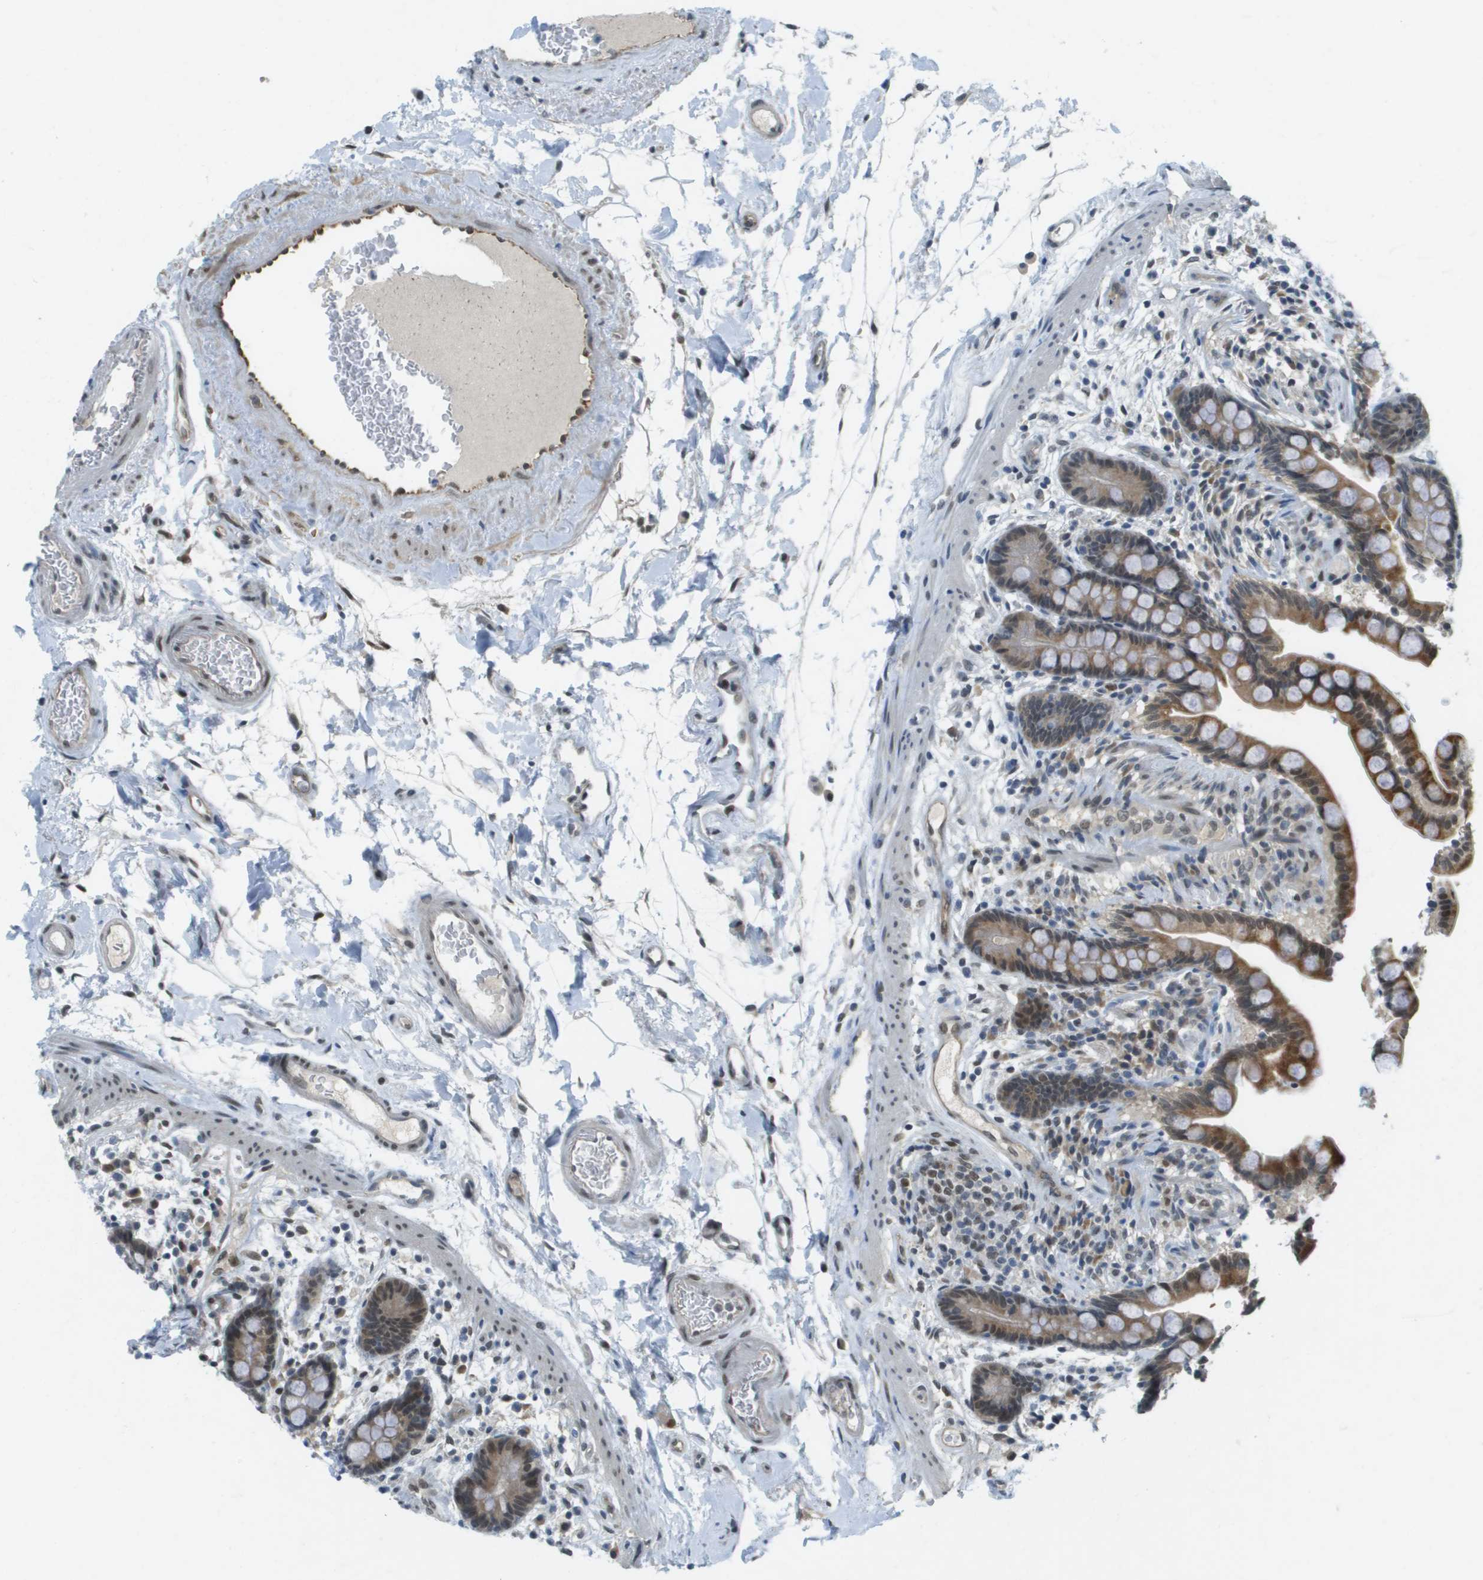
{"staining": {"intensity": "moderate", "quantity": ">75%", "location": "nuclear"}, "tissue": "colon", "cell_type": "Endothelial cells", "image_type": "normal", "snomed": [{"axis": "morphology", "description": "Normal tissue, NOS"}, {"axis": "topography", "description": "Colon"}], "caption": "A brown stain highlights moderate nuclear expression of a protein in endothelial cells of normal colon. The staining was performed using DAB to visualize the protein expression in brown, while the nuclei were stained in blue with hematoxylin (Magnification: 20x).", "gene": "ARID1B", "patient": {"sex": "male", "age": 73}}